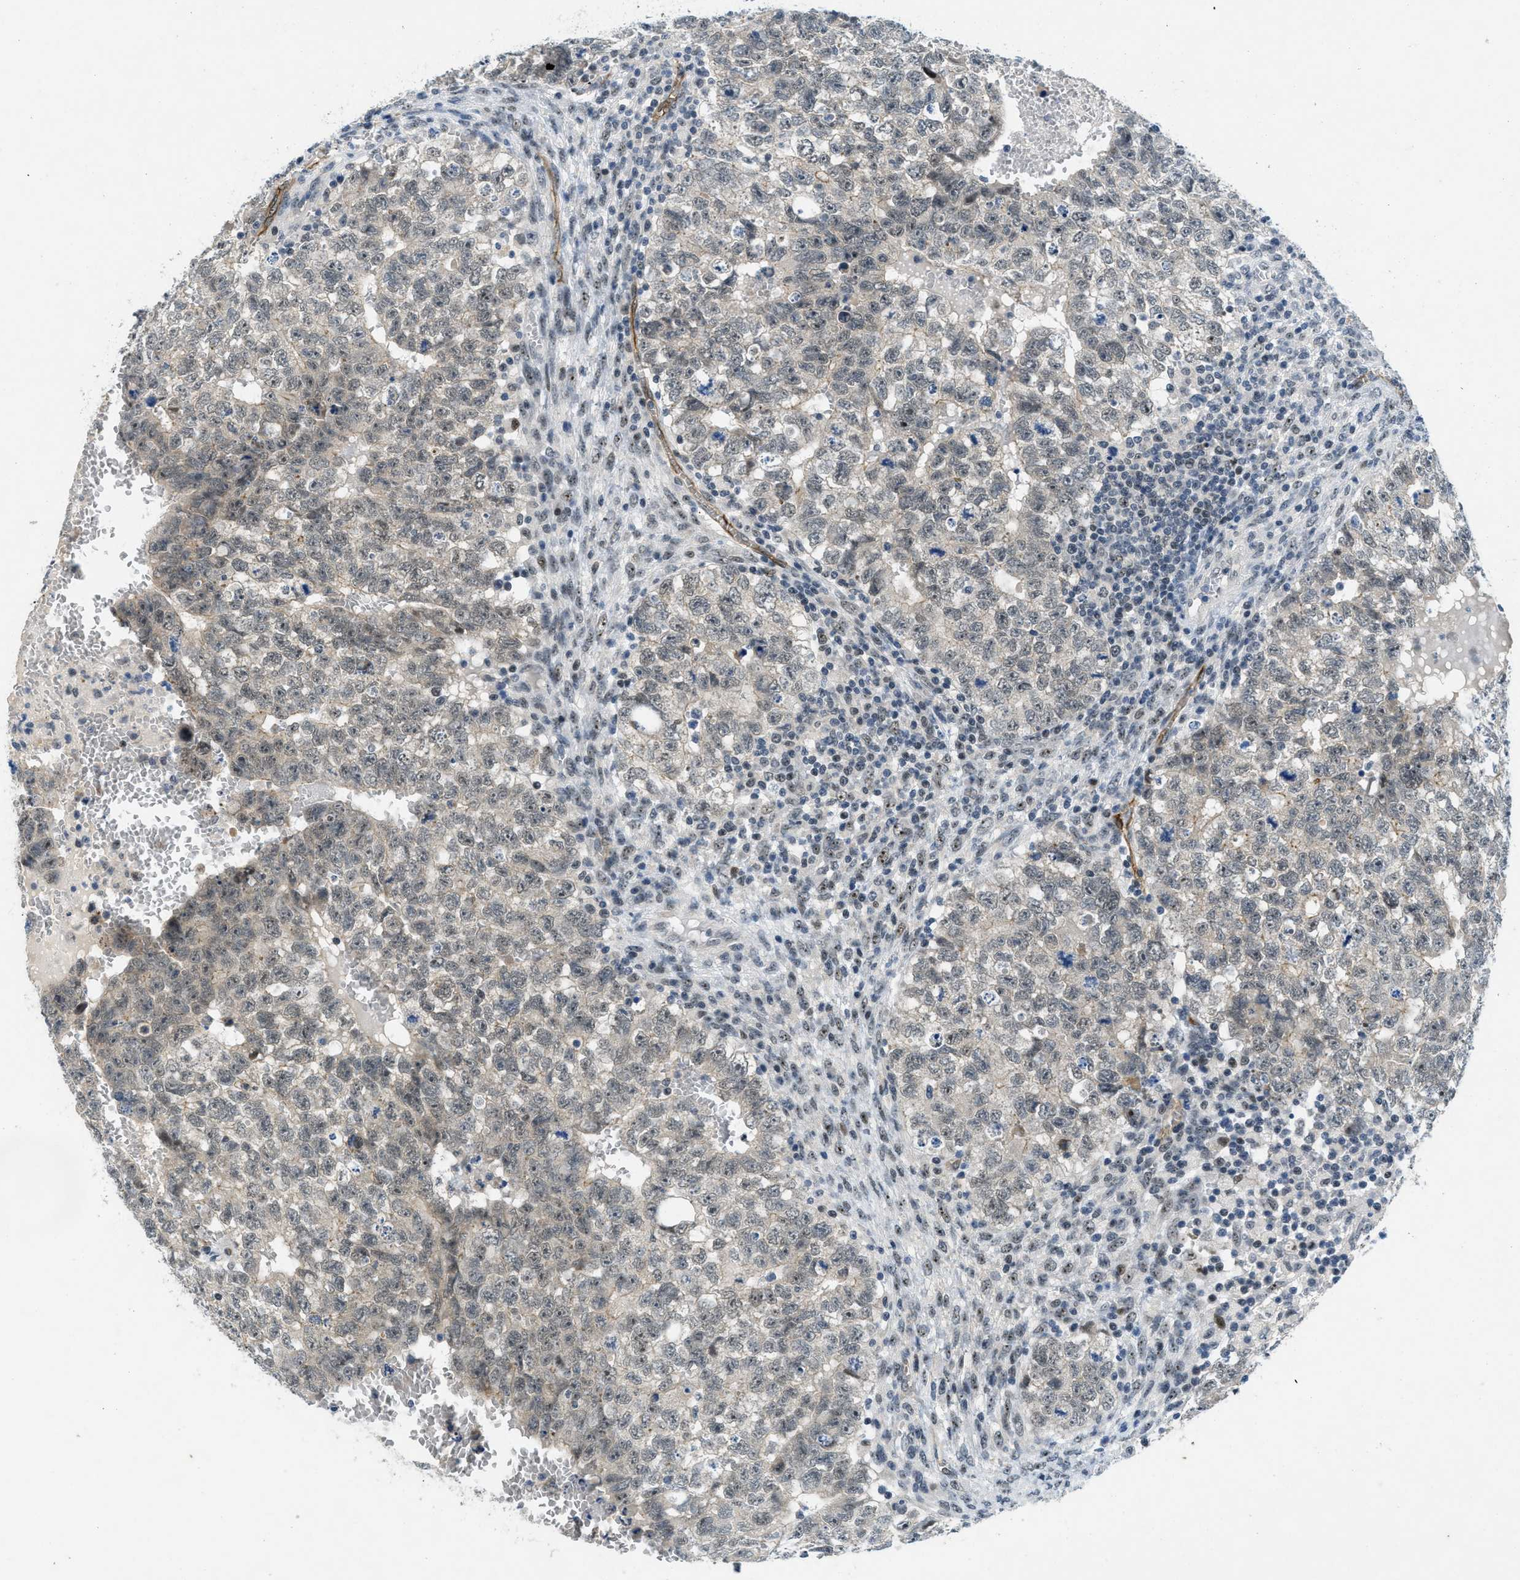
{"staining": {"intensity": "negative", "quantity": "none", "location": "none"}, "tissue": "testis cancer", "cell_type": "Tumor cells", "image_type": "cancer", "snomed": [{"axis": "morphology", "description": "Seminoma, NOS"}, {"axis": "morphology", "description": "Carcinoma, Embryonal, NOS"}, {"axis": "topography", "description": "Testis"}], "caption": "This photomicrograph is of testis seminoma stained with IHC to label a protein in brown with the nuclei are counter-stained blue. There is no expression in tumor cells.", "gene": "SLCO2A1", "patient": {"sex": "male", "age": 38}}